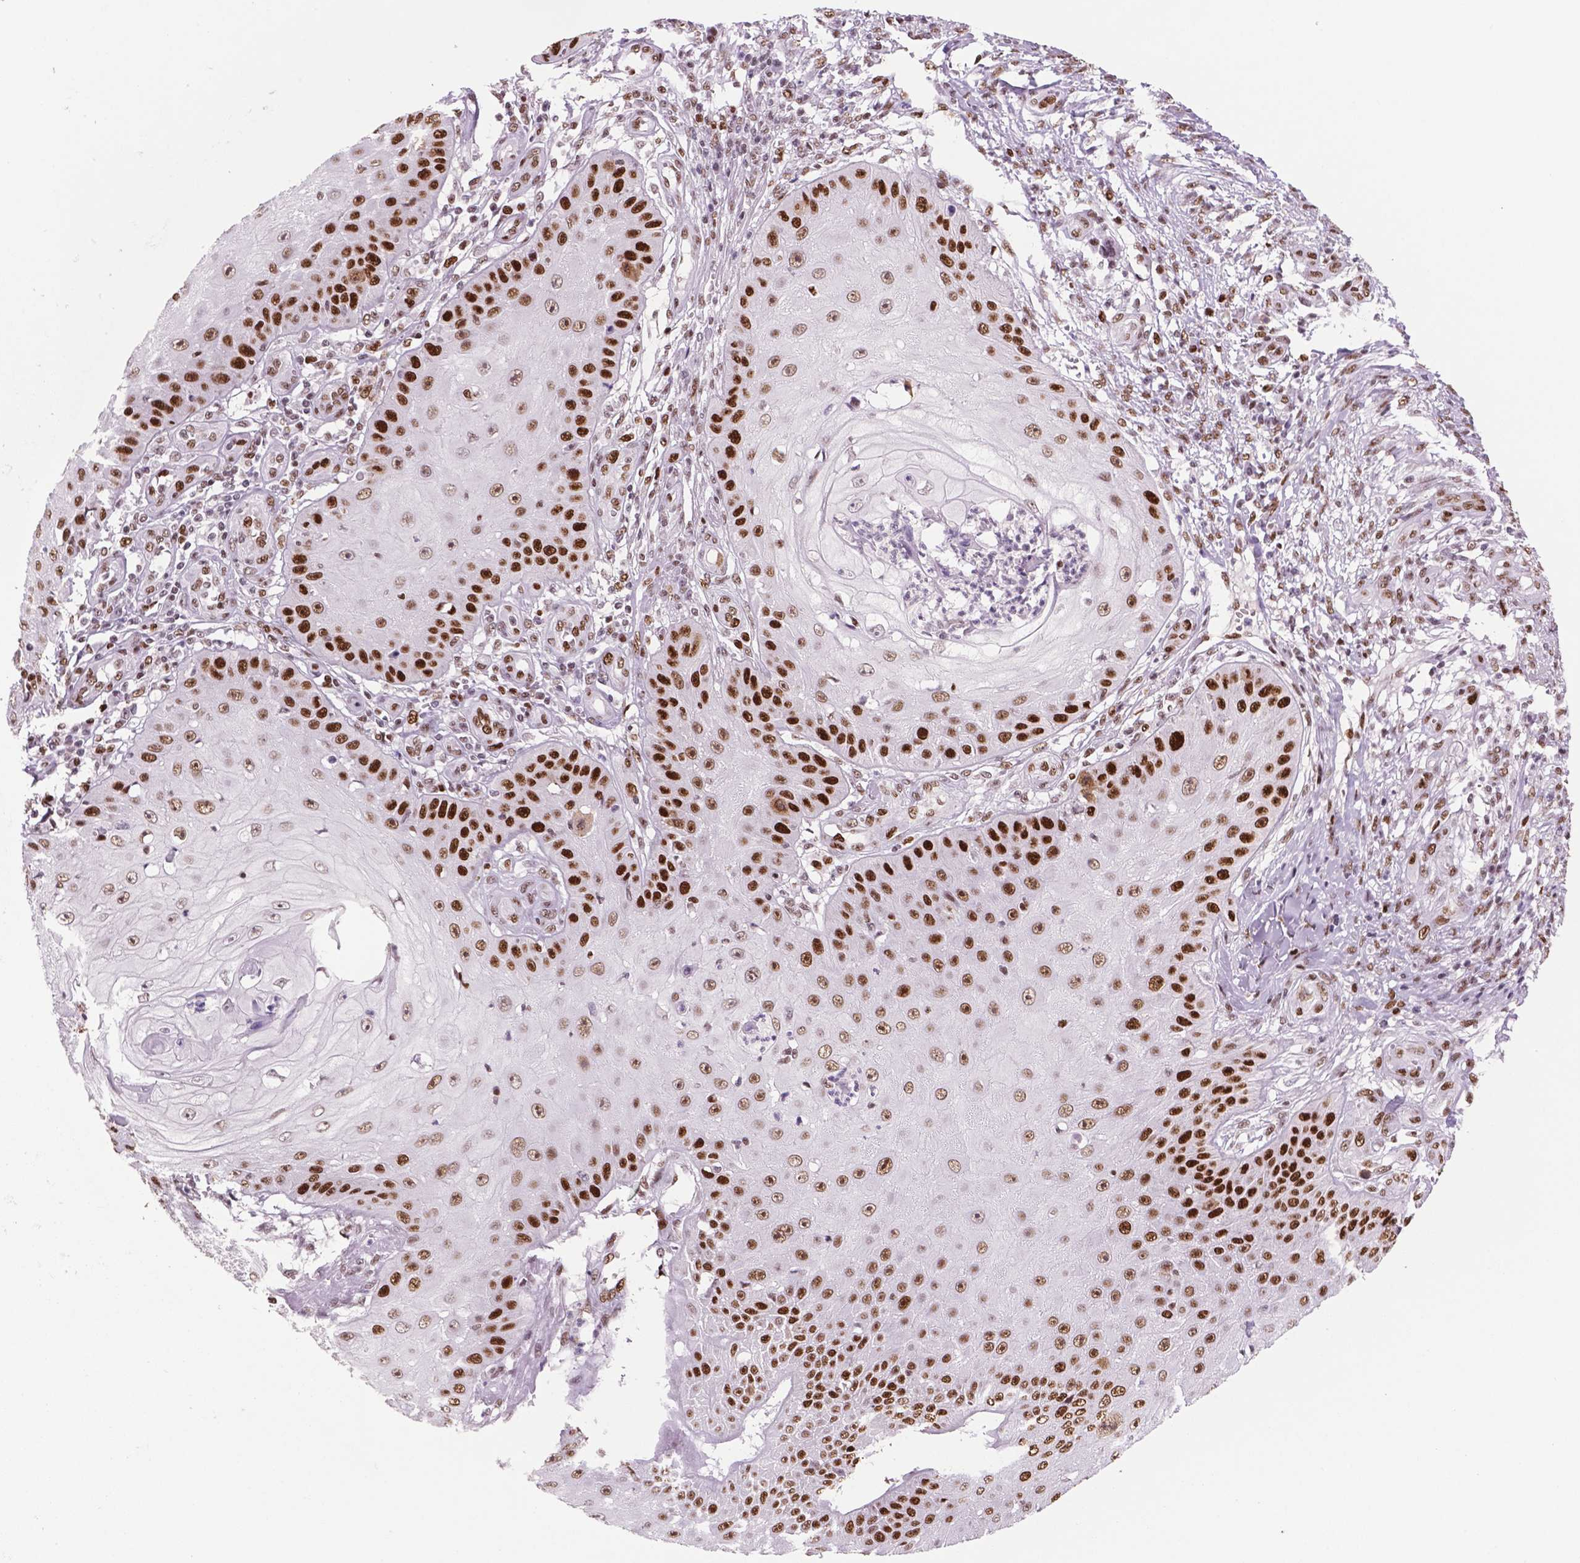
{"staining": {"intensity": "strong", "quantity": "25%-75%", "location": "nuclear"}, "tissue": "skin cancer", "cell_type": "Tumor cells", "image_type": "cancer", "snomed": [{"axis": "morphology", "description": "Squamous cell carcinoma, NOS"}, {"axis": "topography", "description": "Skin"}], "caption": "This is an image of immunohistochemistry (IHC) staining of skin cancer, which shows strong expression in the nuclear of tumor cells.", "gene": "MSH6", "patient": {"sex": "male", "age": 70}}